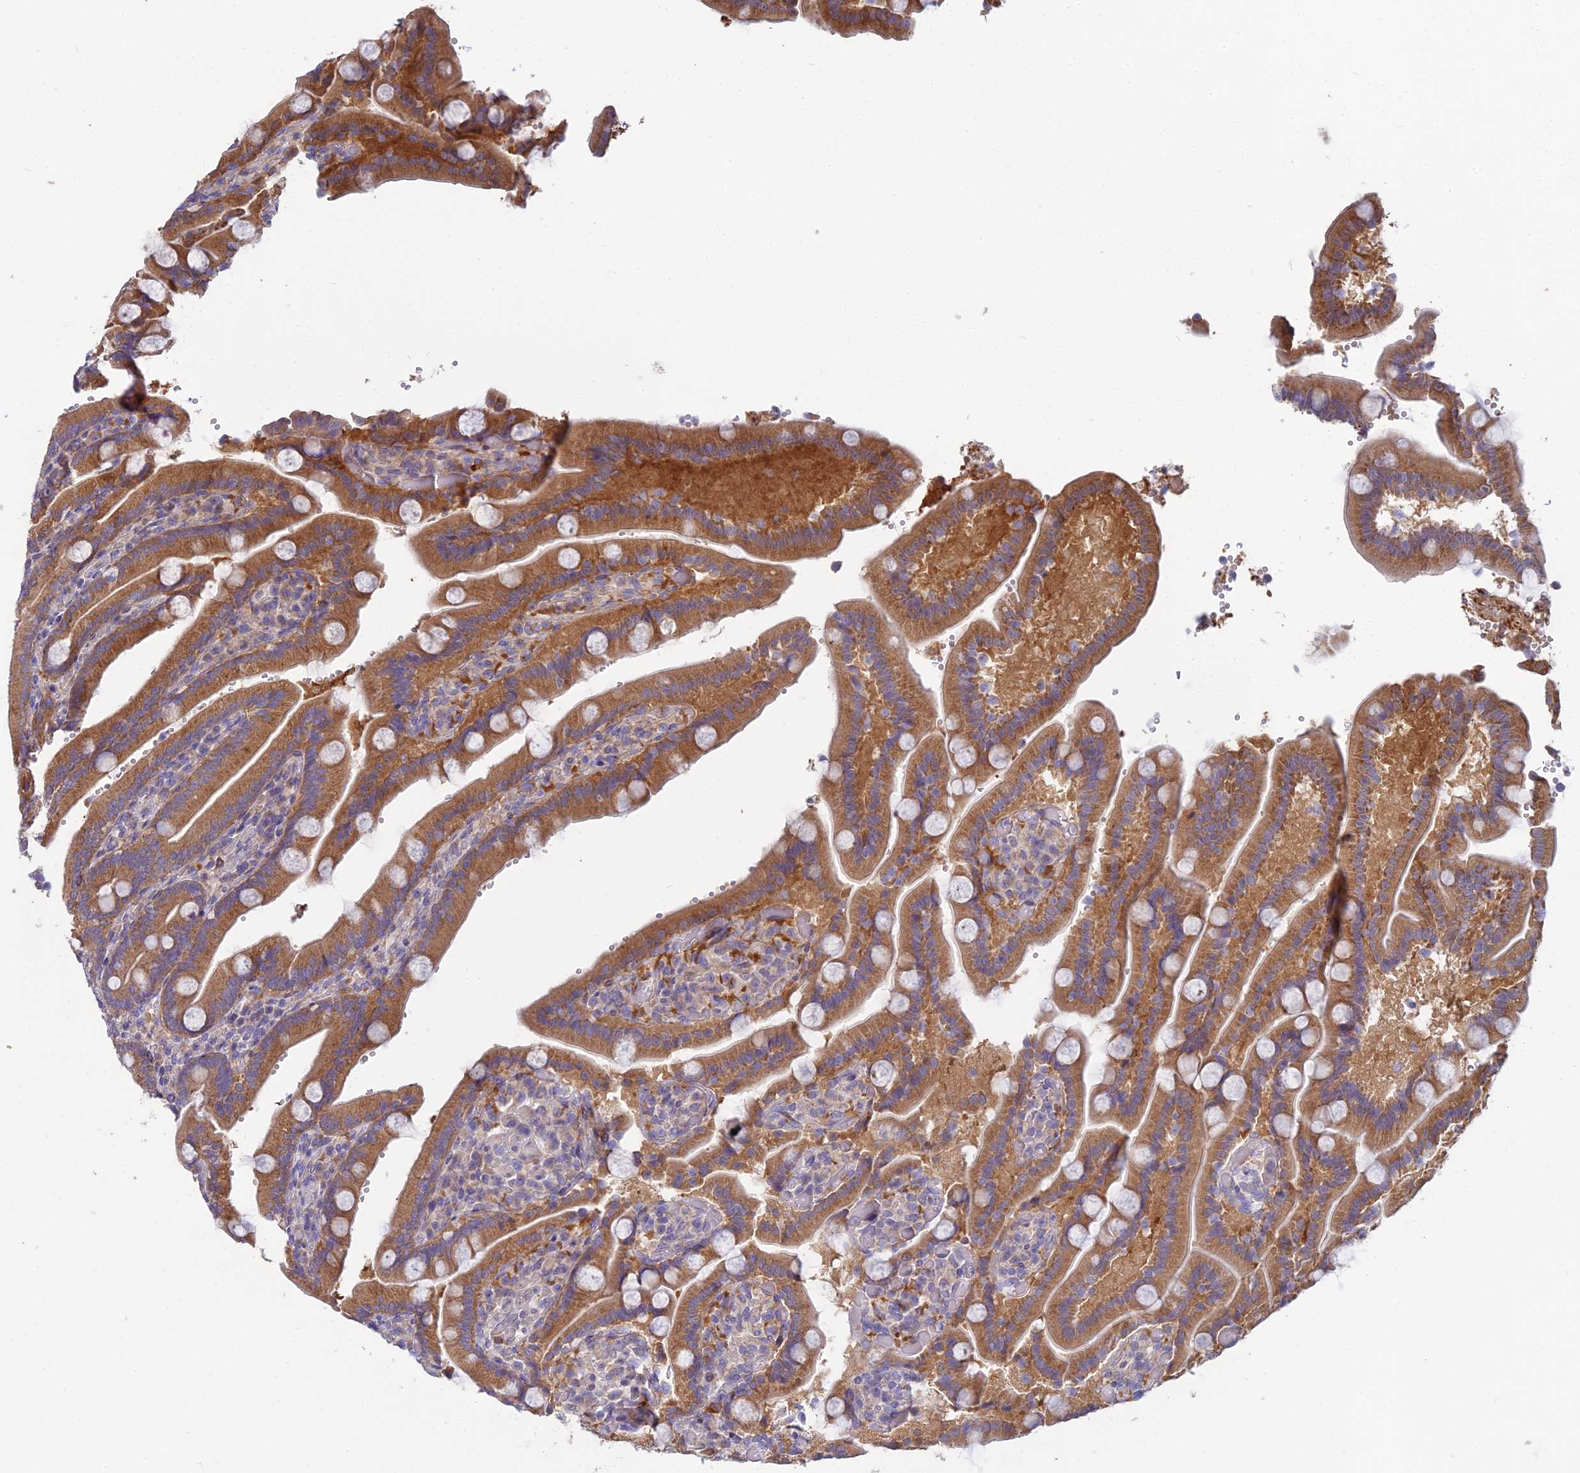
{"staining": {"intensity": "moderate", "quantity": ">75%", "location": "cytoplasmic/membranous"}, "tissue": "duodenum", "cell_type": "Glandular cells", "image_type": "normal", "snomed": [{"axis": "morphology", "description": "Normal tissue, NOS"}, {"axis": "topography", "description": "Duodenum"}], "caption": "Moderate cytoplasmic/membranous expression is seen in approximately >75% of glandular cells in normal duodenum.", "gene": "DUS2", "patient": {"sex": "female", "age": 62}}